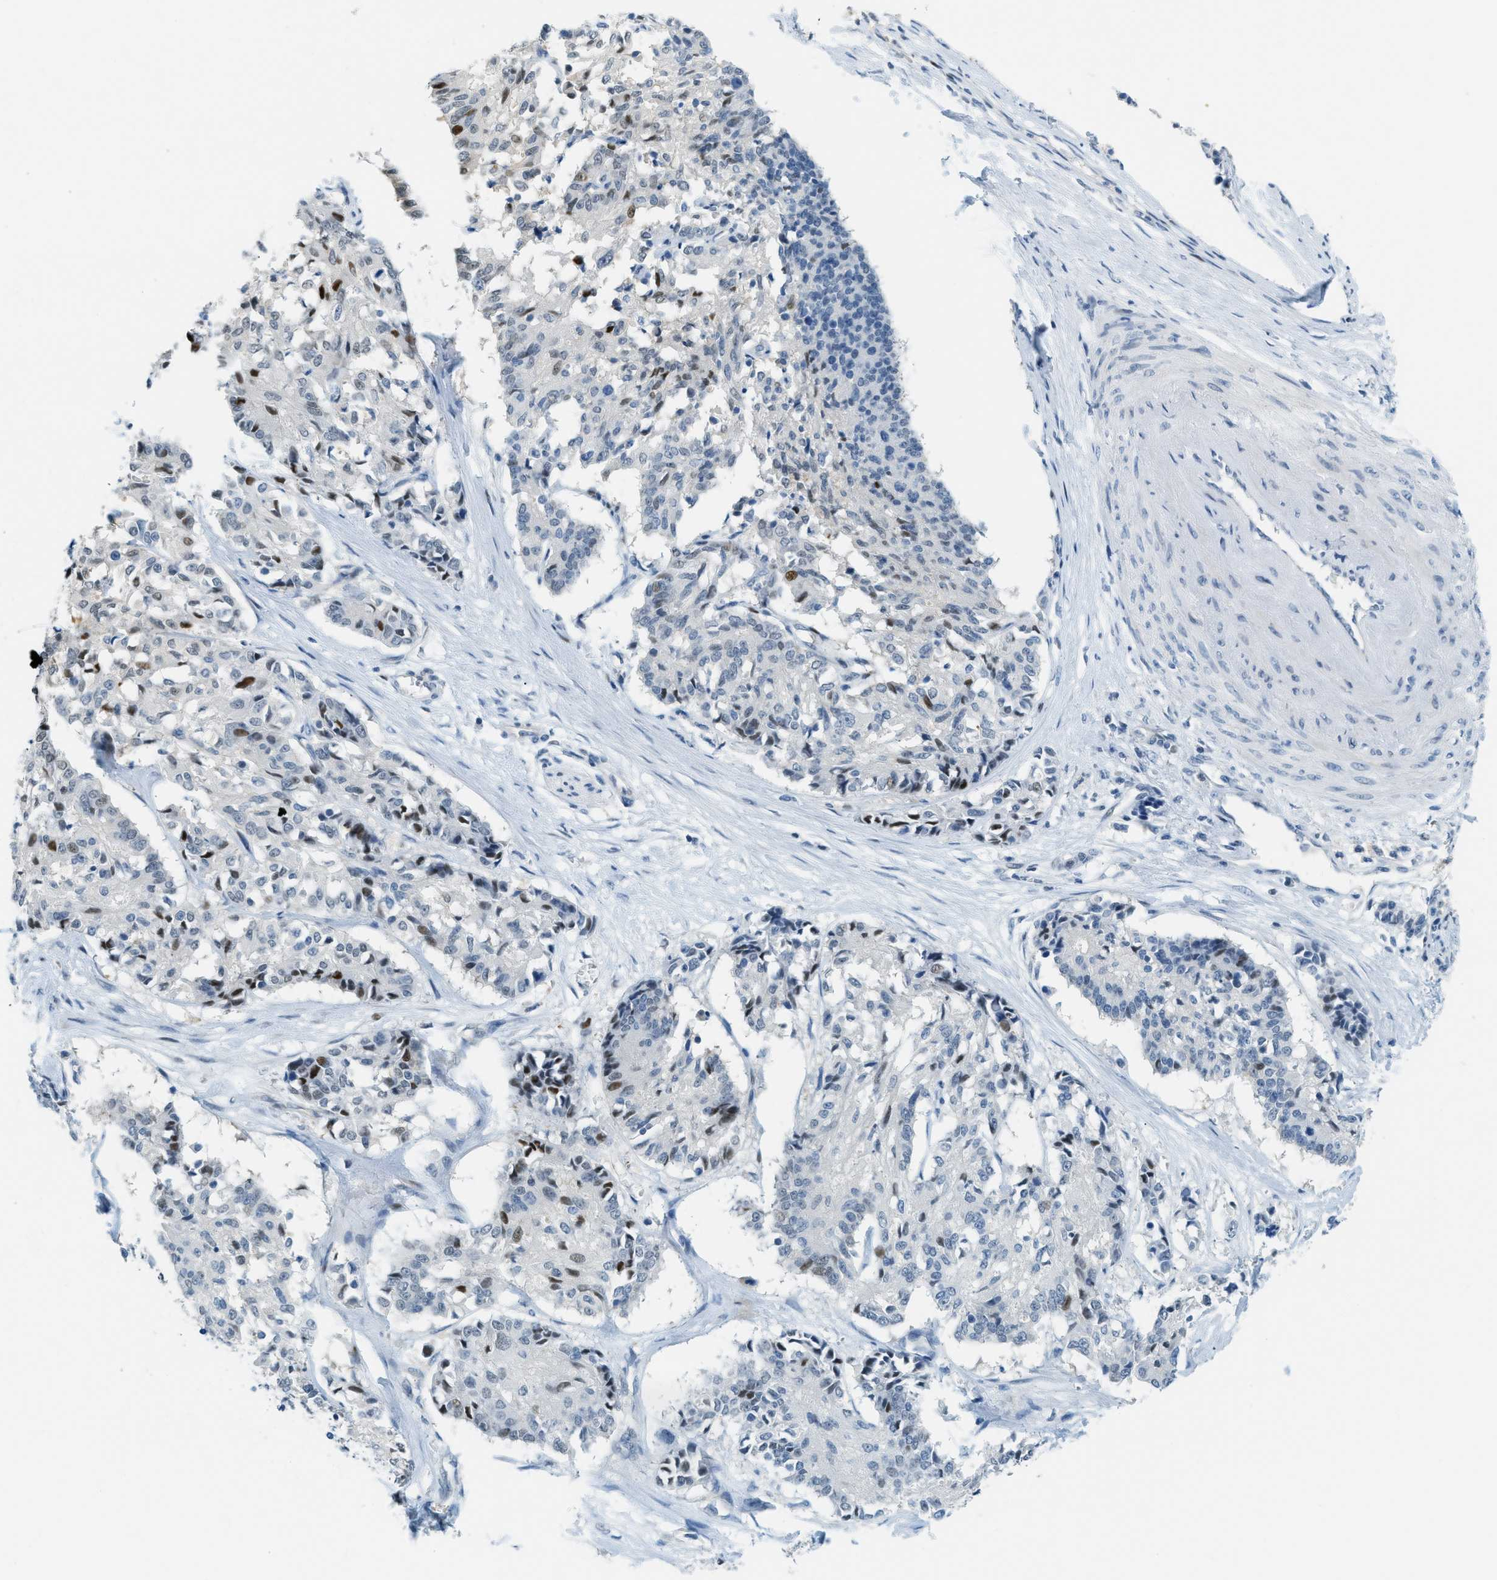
{"staining": {"intensity": "moderate", "quantity": "<25%", "location": "nuclear"}, "tissue": "cervical cancer", "cell_type": "Tumor cells", "image_type": "cancer", "snomed": [{"axis": "morphology", "description": "Squamous cell carcinoma, NOS"}, {"axis": "topography", "description": "Cervix"}], "caption": "Moderate nuclear protein expression is appreciated in about <25% of tumor cells in cervical squamous cell carcinoma.", "gene": "CYP4X1", "patient": {"sex": "female", "age": 35}}